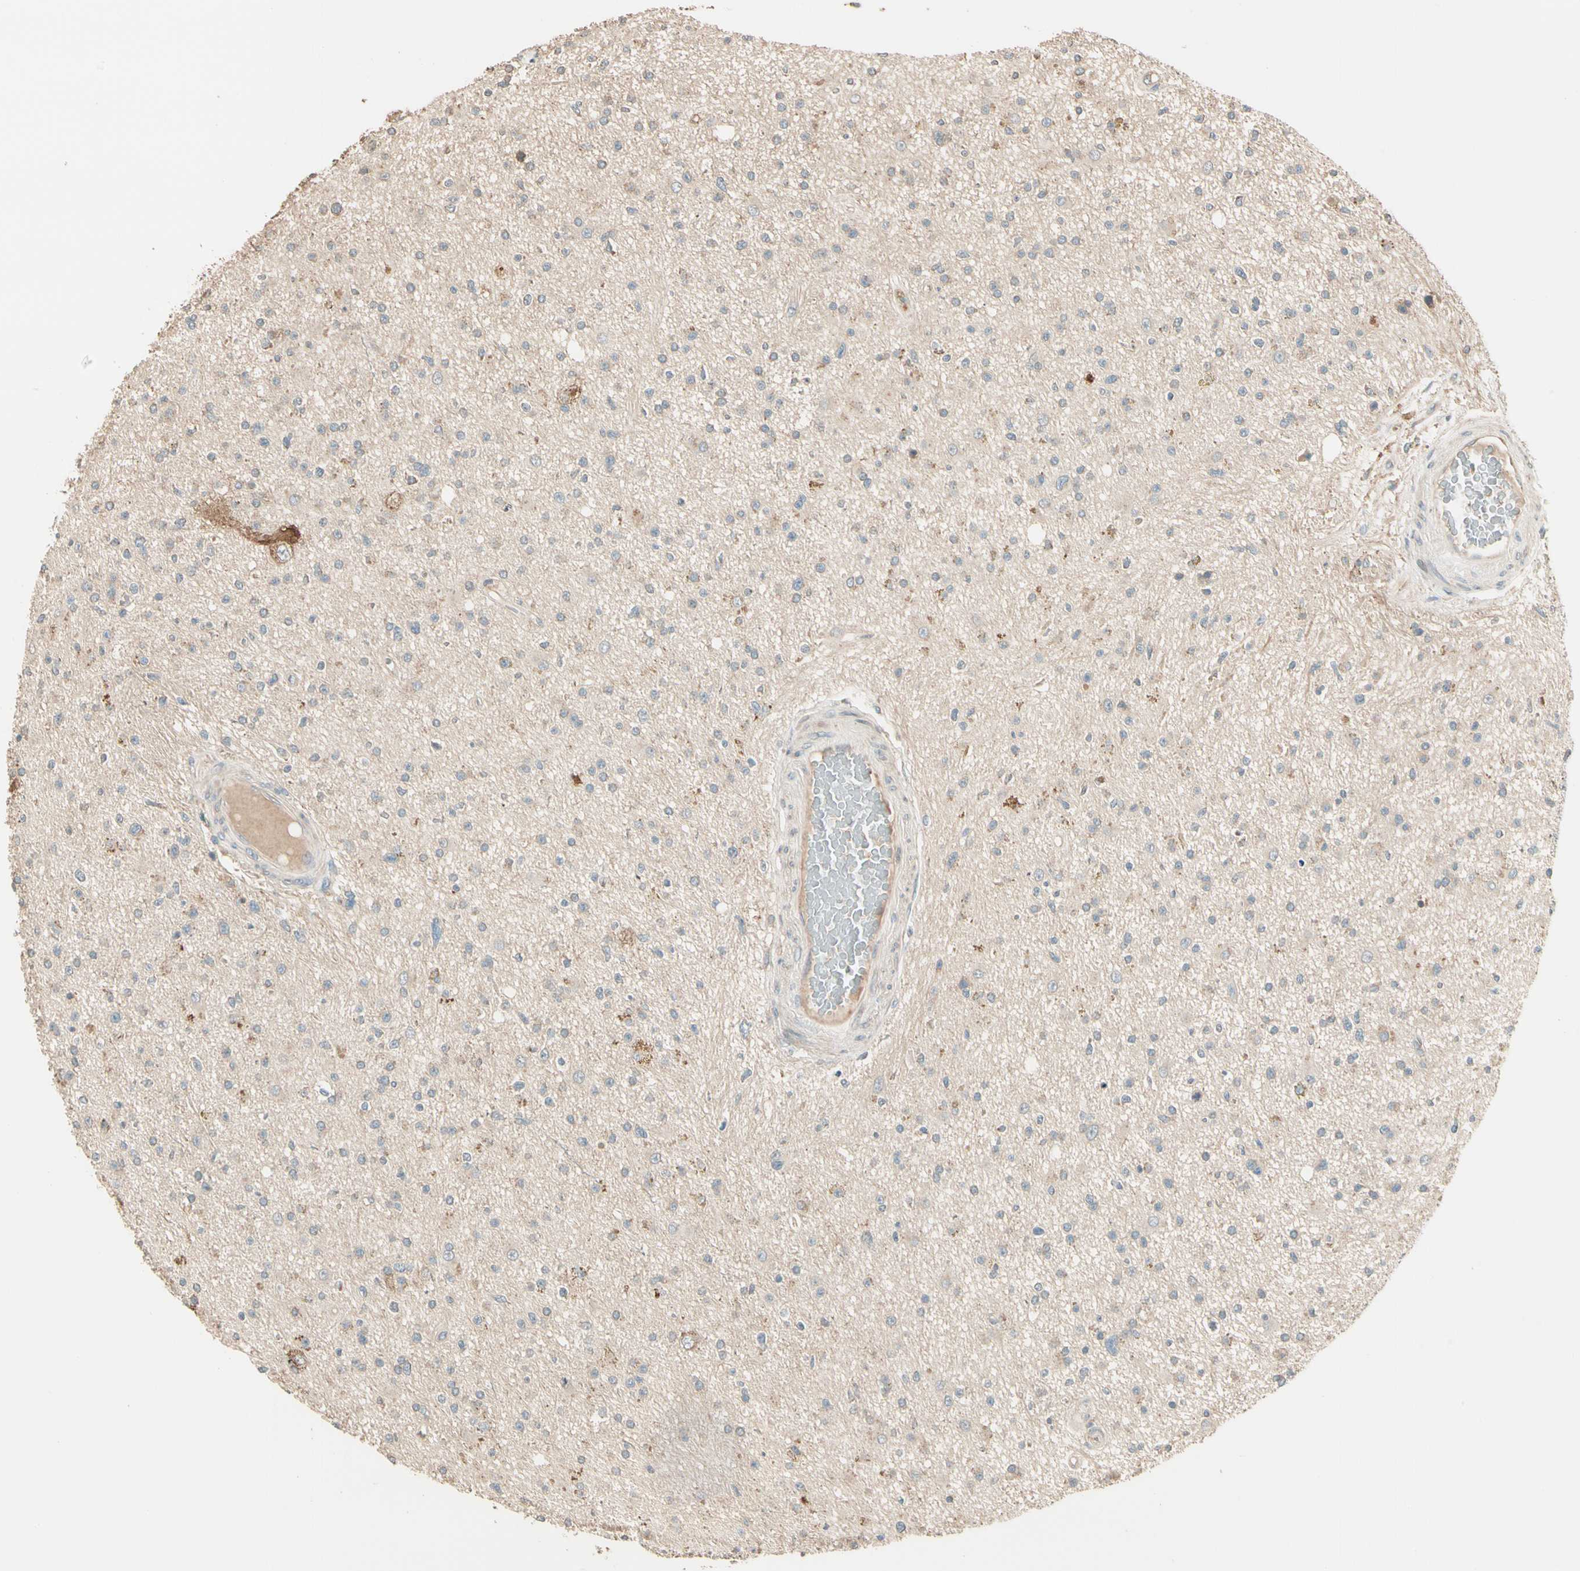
{"staining": {"intensity": "weak", "quantity": ">75%", "location": "cytoplasmic/membranous"}, "tissue": "glioma", "cell_type": "Tumor cells", "image_type": "cancer", "snomed": [{"axis": "morphology", "description": "Glioma, malignant, High grade"}, {"axis": "topography", "description": "Brain"}], "caption": "Protein analysis of glioma tissue shows weak cytoplasmic/membranous expression in approximately >75% of tumor cells.", "gene": "TNFRSF21", "patient": {"sex": "male", "age": 33}}